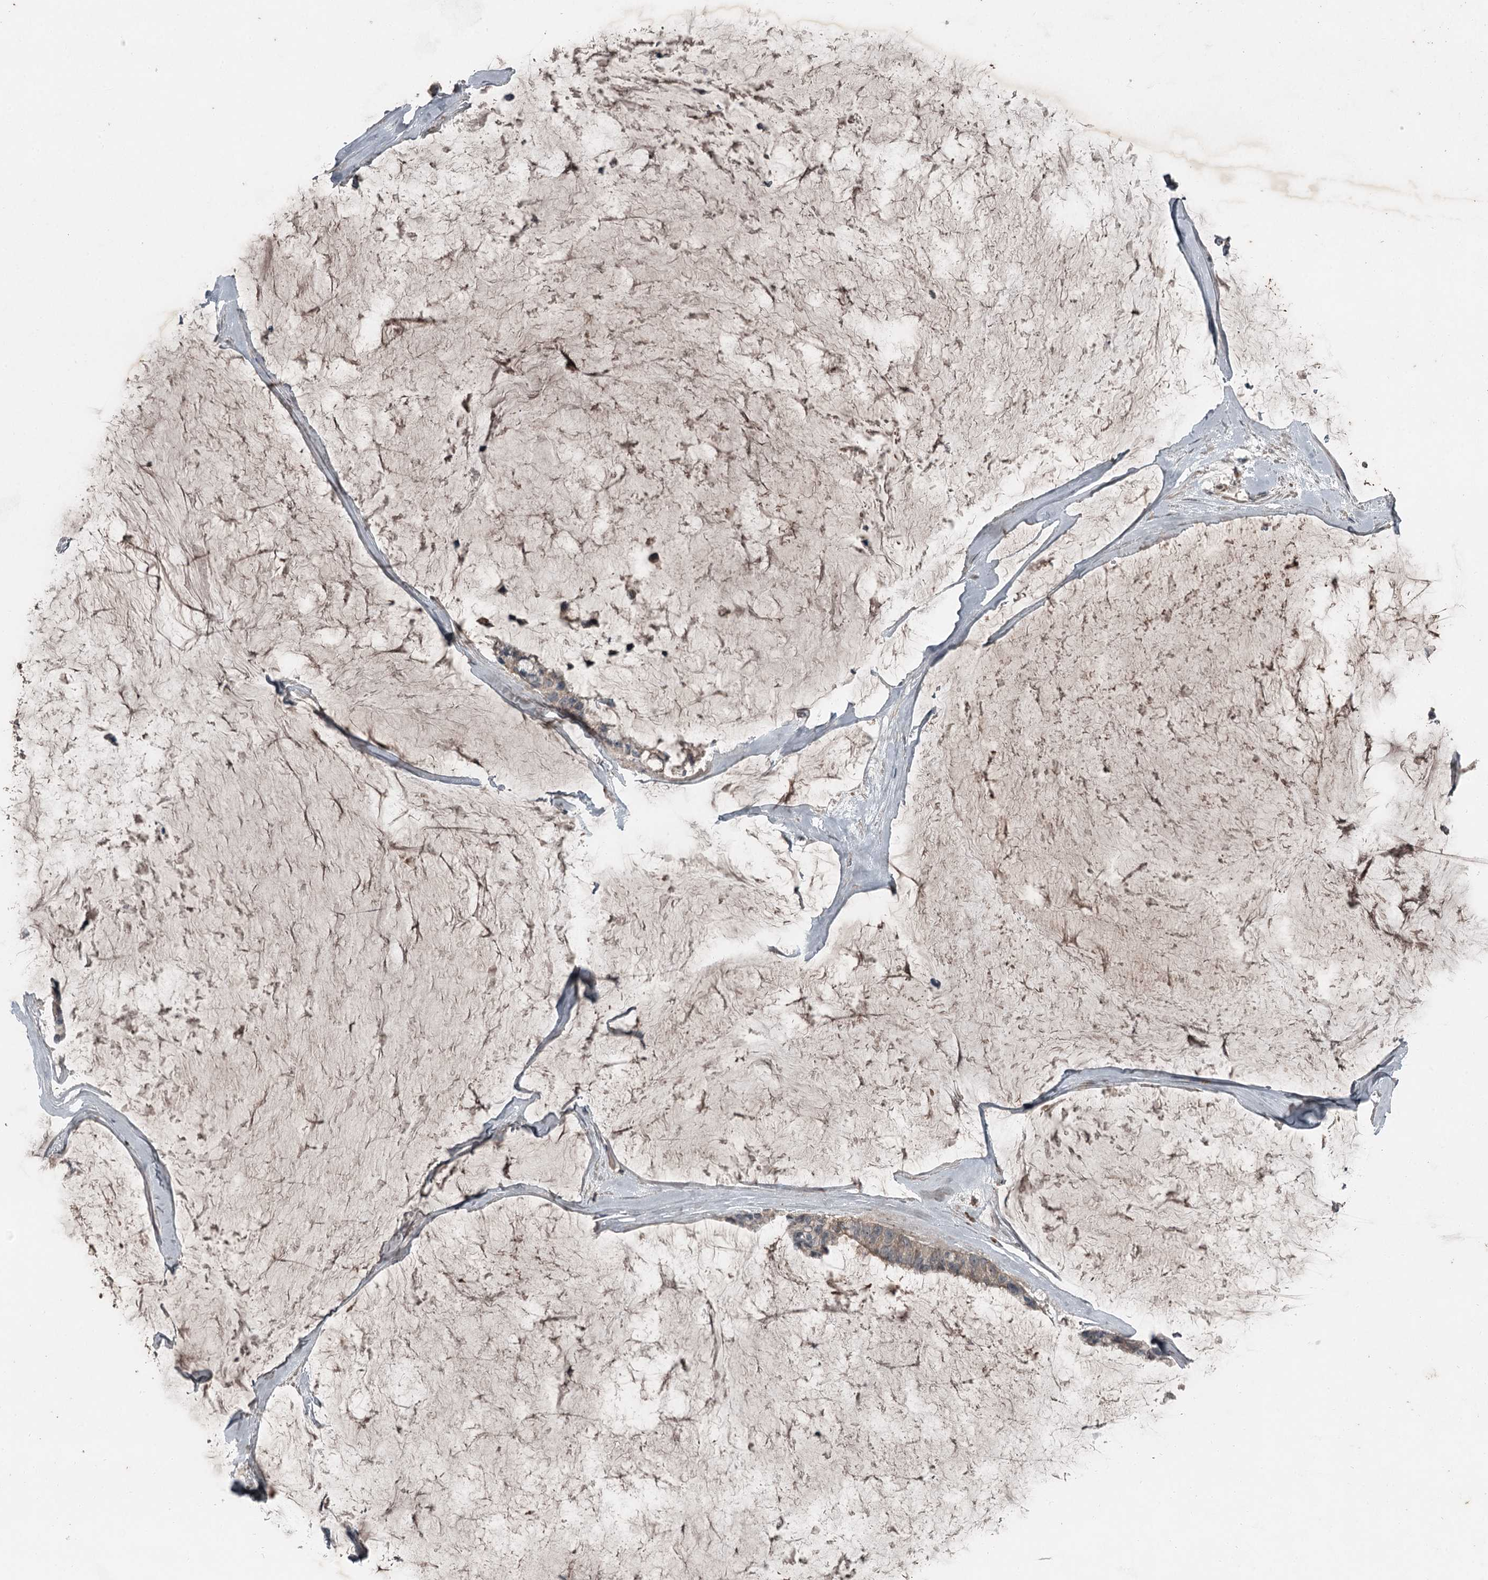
{"staining": {"intensity": "weak", "quantity": "<25%", "location": "cytoplasmic/membranous"}, "tissue": "ovarian cancer", "cell_type": "Tumor cells", "image_type": "cancer", "snomed": [{"axis": "morphology", "description": "Cystadenocarcinoma, mucinous, NOS"}, {"axis": "topography", "description": "Ovary"}], "caption": "High magnification brightfield microscopy of ovarian cancer stained with DAB (3,3'-diaminobenzidine) (brown) and counterstained with hematoxylin (blue): tumor cells show no significant staining. The staining is performed using DAB brown chromogen with nuclei counter-stained in using hematoxylin.", "gene": "SLC39A8", "patient": {"sex": "female", "age": 39}}